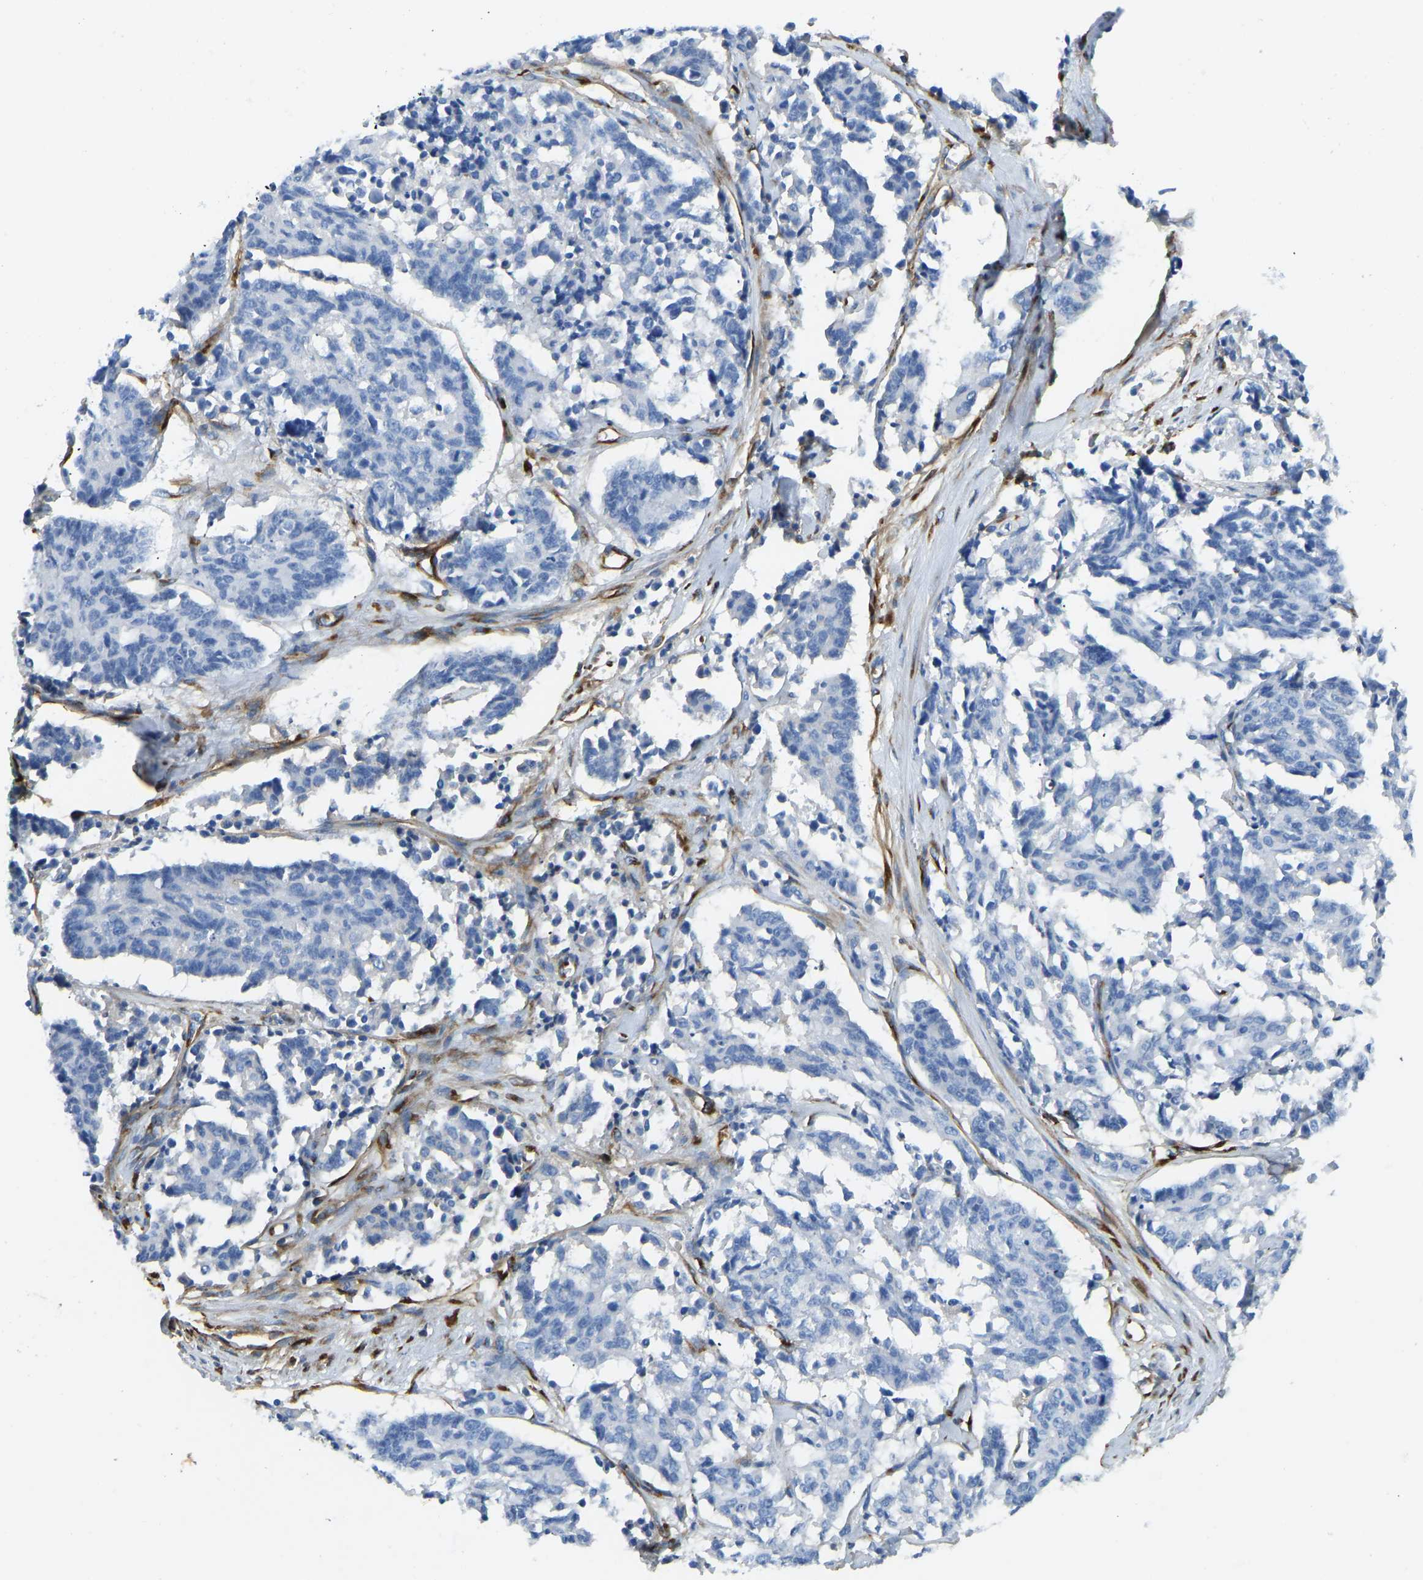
{"staining": {"intensity": "negative", "quantity": "none", "location": "none"}, "tissue": "cervical cancer", "cell_type": "Tumor cells", "image_type": "cancer", "snomed": [{"axis": "morphology", "description": "Squamous cell carcinoma, NOS"}, {"axis": "topography", "description": "Cervix"}], "caption": "Tumor cells show no significant positivity in cervical cancer (squamous cell carcinoma). (DAB (3,3'-diaminobenzidine) immunohistochemistry (IHC), high magnification).", "gene": "COL15A1", "patient": {"sex": "female", "age": 35}}